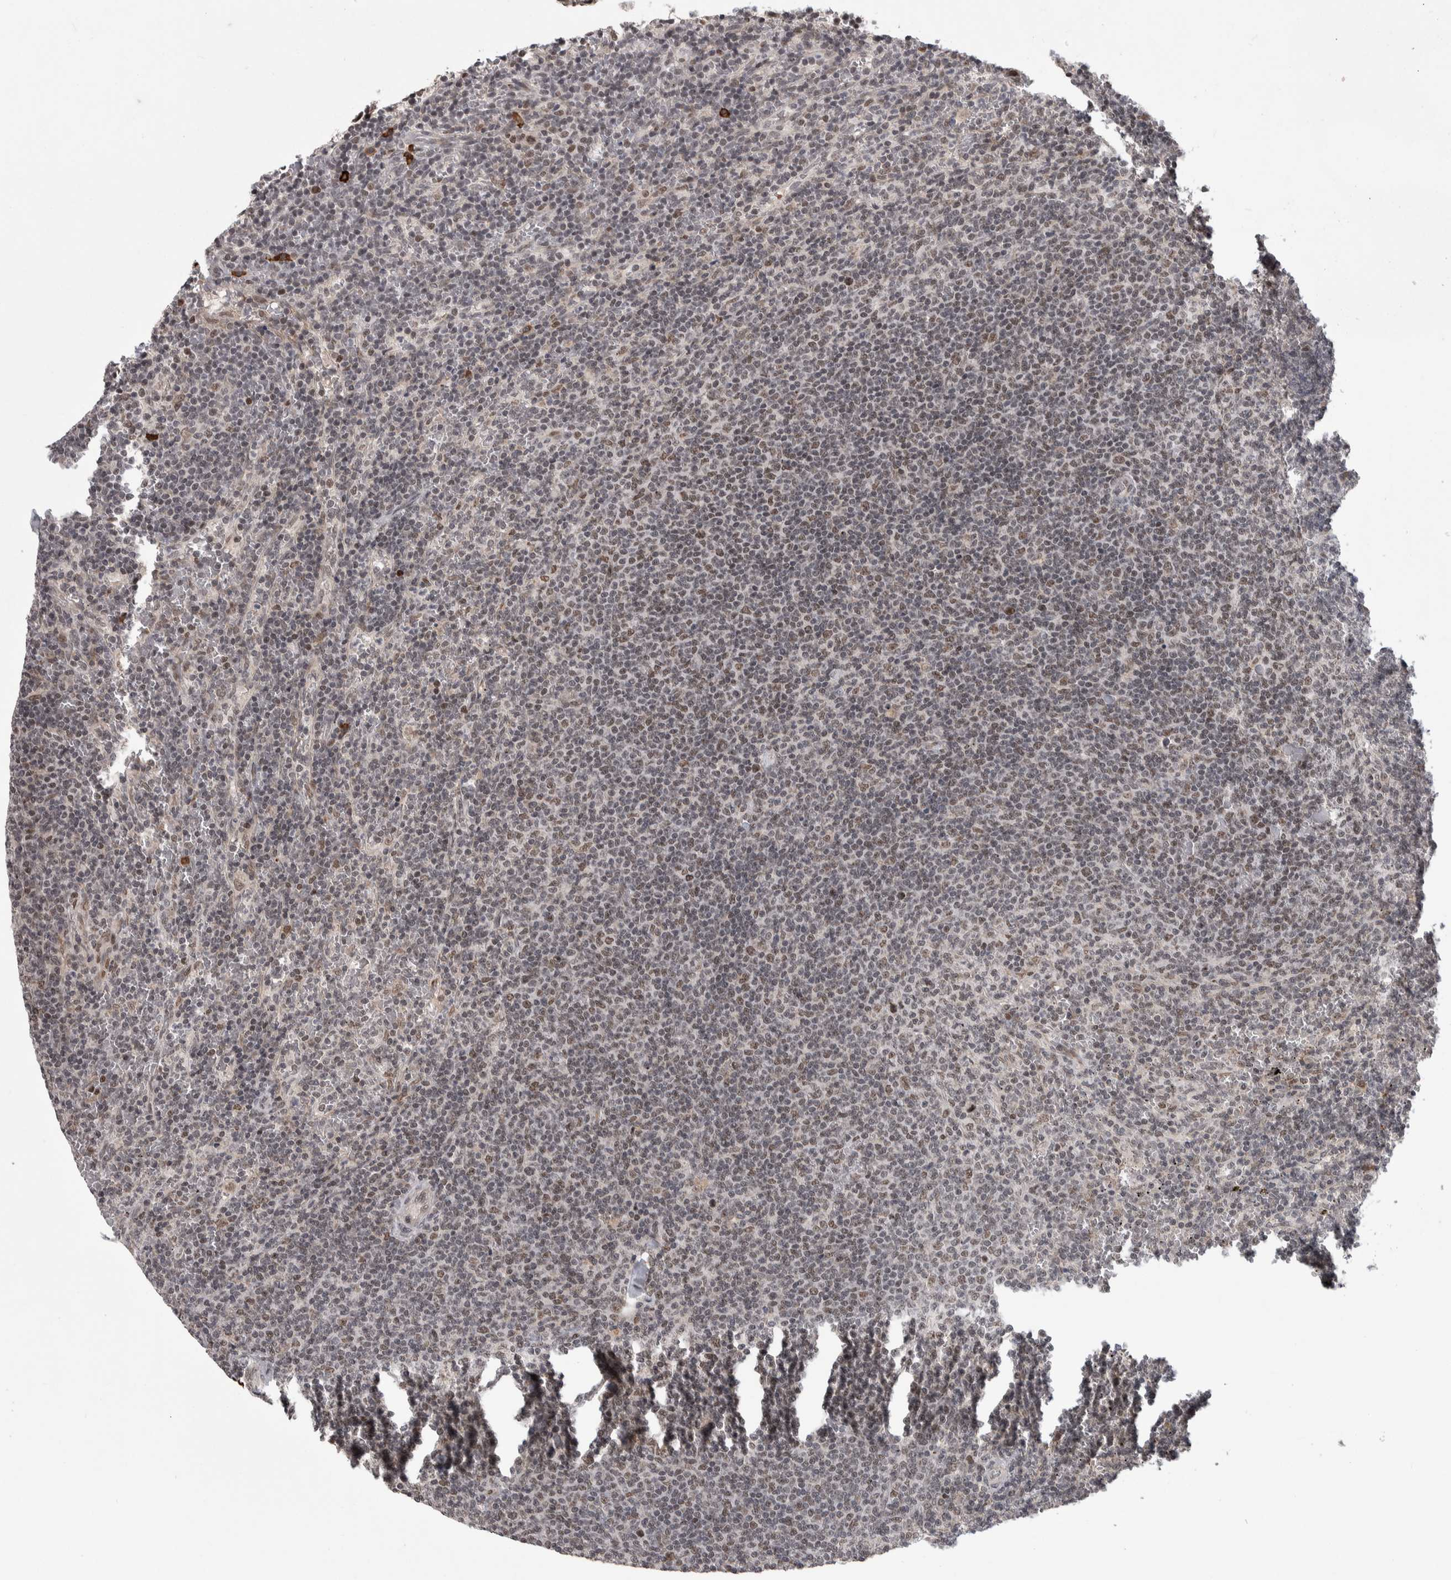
{"staining": {"intensity": "weak", "quantity": "25%-75%", "location": "nuclear"}, "tissue": "lymphoma", "cell_type": "Tumor cells", "image_type": "cancer", "snomed": [{"axis": "morphology", "description": "Malignant lymphoma, non-Hodgkin's type, Low grade"}, {"axis": "topography", "description": "Spleen"}], "caption": "Weak nuclear positivity is appreciated in approximately 25%-75% of tumor cells in malignant lymphoma, non-Hodgkin's type (low-grade).", "gene": "ZNF592", "patient": {"sex": "female", "age": 50}}